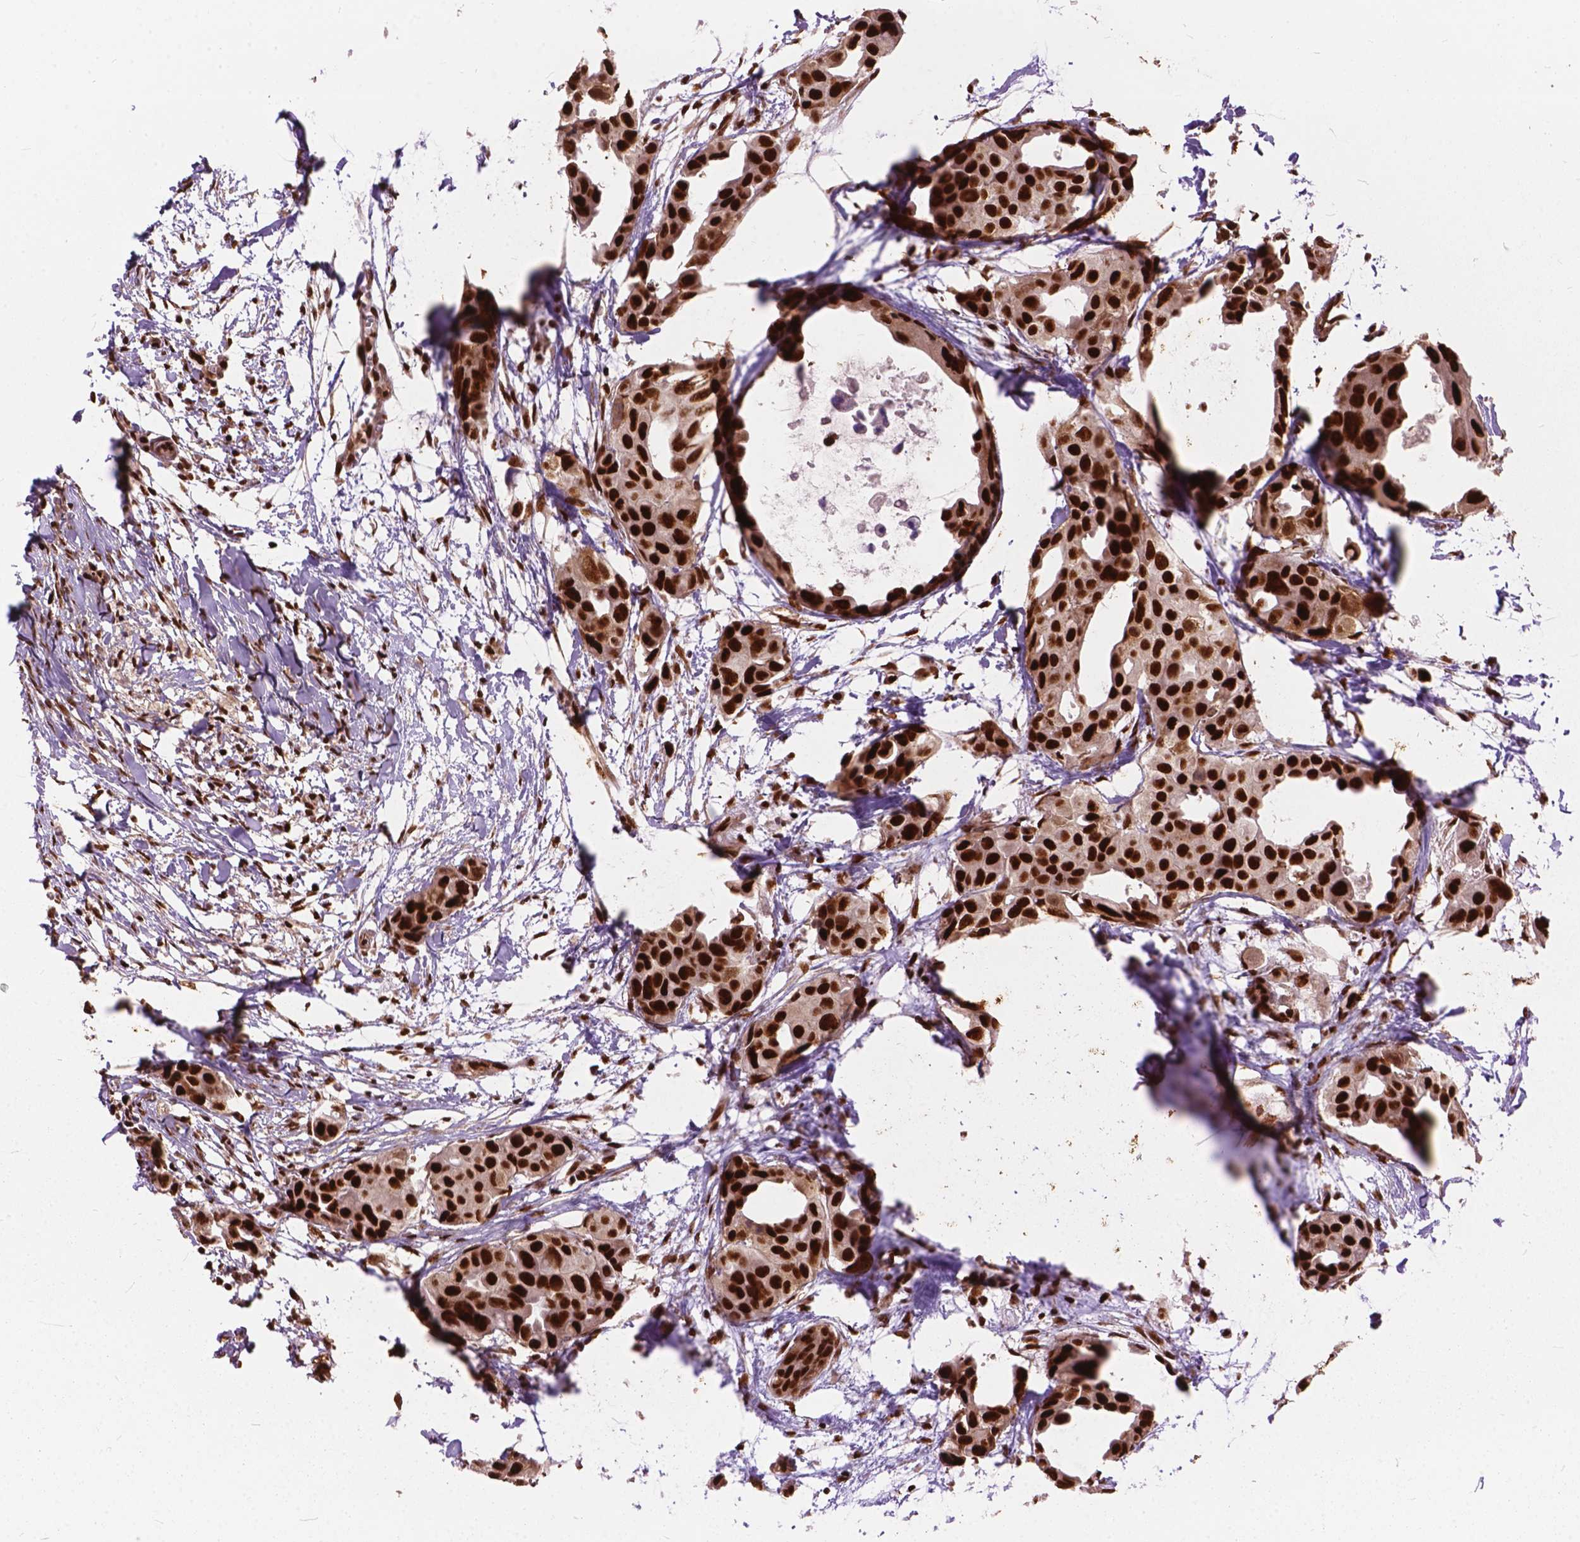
{"staining": {"intensity": "strong", "quantity": ">75%", "location": "nuclear"}, "tissue": "breast cancer", "cell_type": "Tumor cells", "image_type": "cancer", "snomed": [{"axis": "morphology", "description": "Duct carcinoma"}, {"axis": "topography", "description": "Breast"}], "caption": "Immunohistochemistry photomicrograph of neoplastic tissue: human breast cancer stained using immunohistochemistry (IHC) exhibits high levels of strong protein expression localized specifically in the nuclear of tumor cells, appearing as a nuclear brown color.", "gene": "ANP32B", "patient": {"sex": "female", "age": 38}}